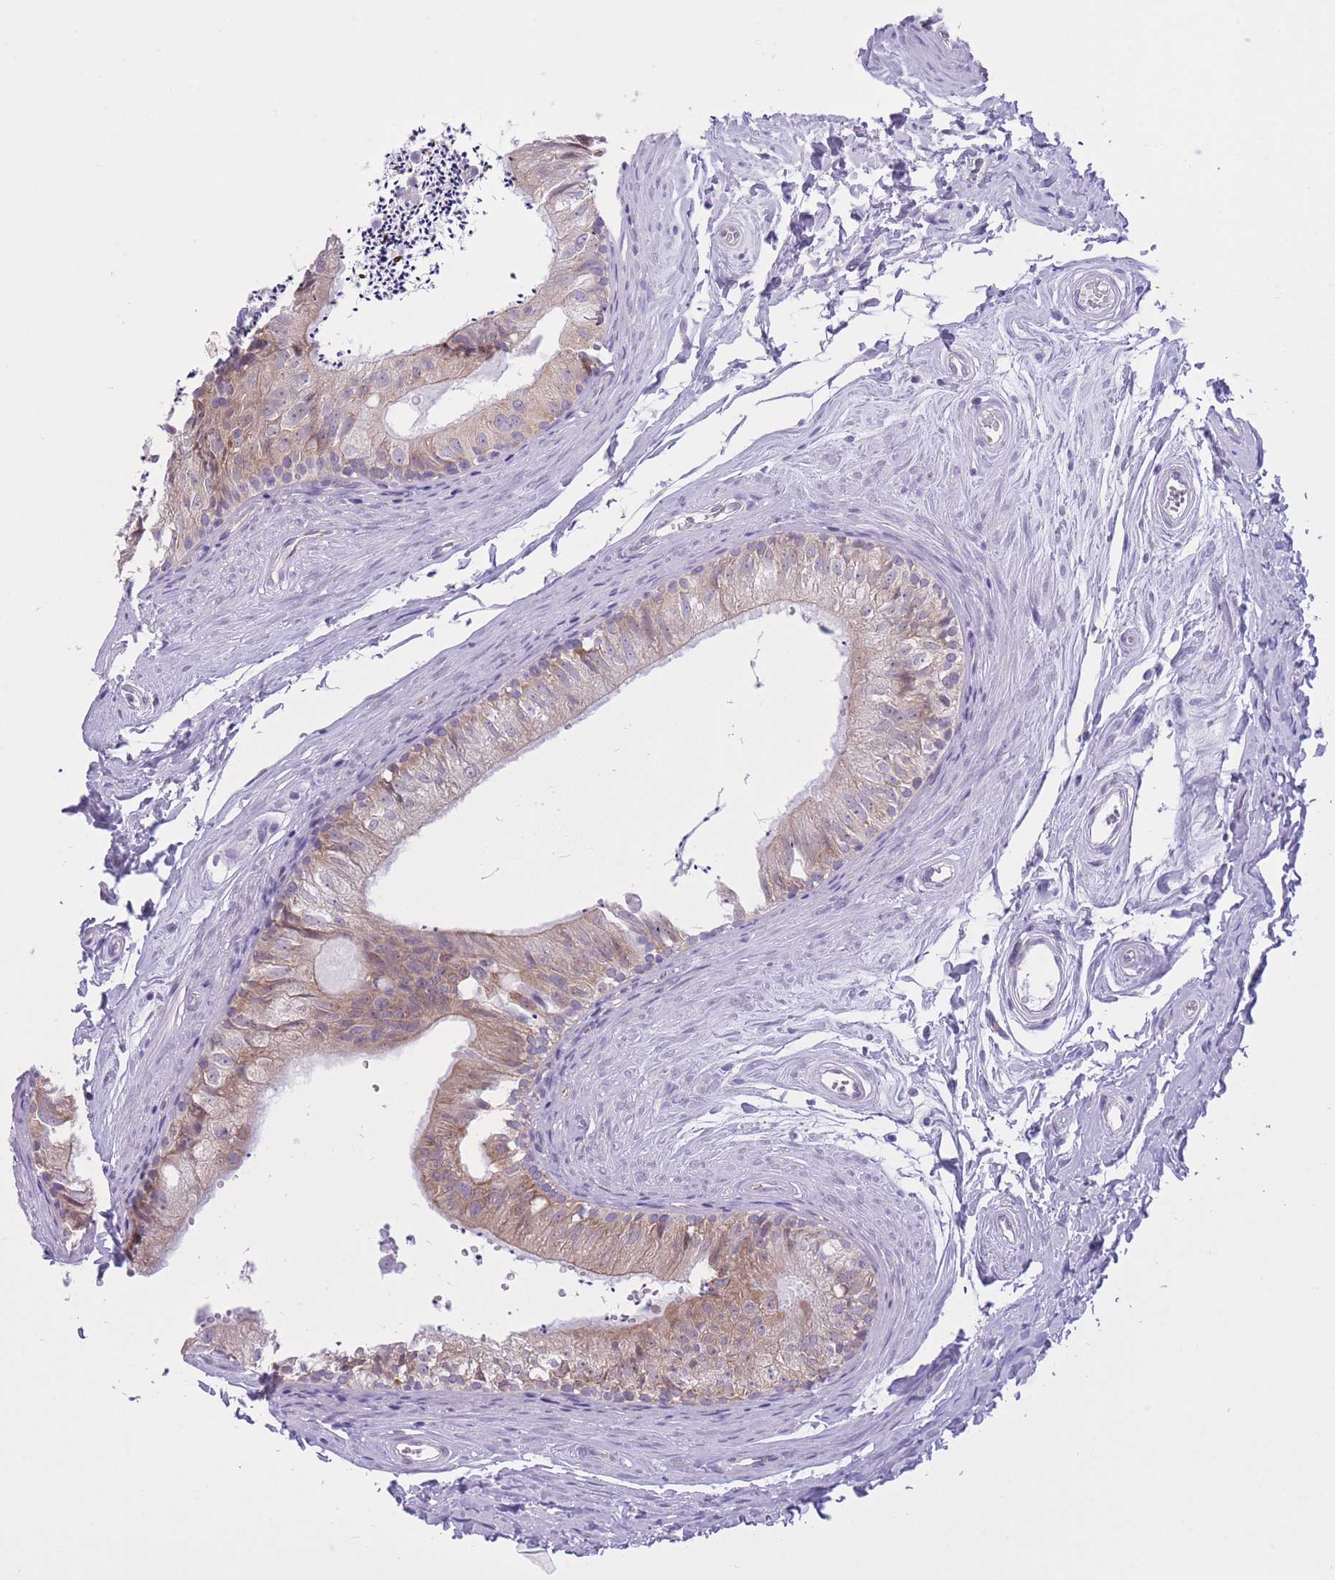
{"staining": {"intensity": "moderate", "quantity": ">75%", "location": "cytoplasmic/membranous"}, "tissue": "epididymis", "cell_type": "Glandular cells", "image_type": "normal", "snomed": [{"axis": "morphology", "description": "Normal tissue, NOS"}, {"axis": "topography", "description": "Epididymis"}], "caption": "The immunohistochemical stain labels moderate cytoplasmic/membranous positivity in glandular cells of normal epididymis. (brown staining indicates protein expression, while blue staining denotes nuclei).", "gene": "ZNF501", "patient": {"sex": "male", "age": 56}}